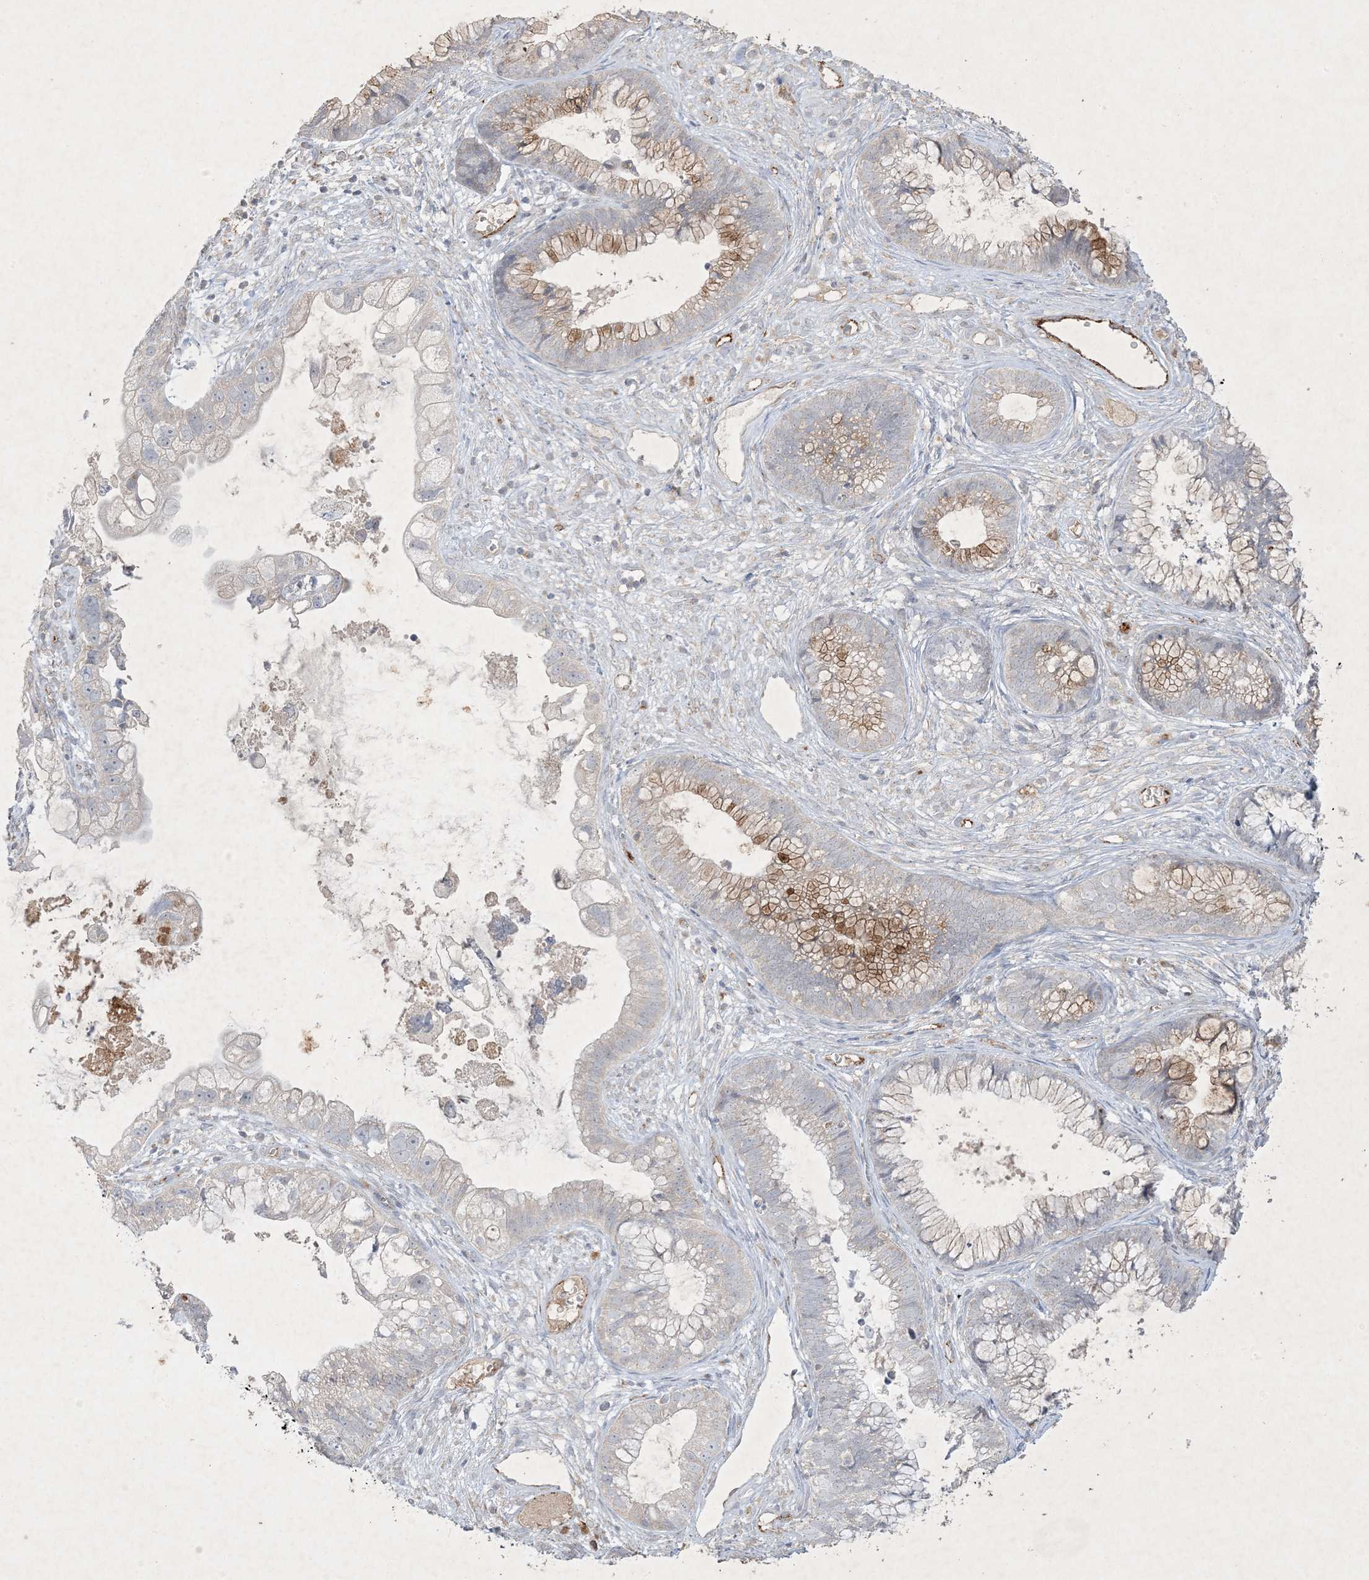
{"staining": {"intensity": "moderate", "quantity": "<25%", "location": "cytoplasmic/membranous"}, "tissue": "cervical cancer", "cell_type": "Tumor cells", "image_type": "cancer", "snomed": [{"axis": "morphology", "description": "Adenocarcinoma, NOS"}, {"axis": "topography", "description": "Cervix"}], "caption": "Moderate cytoplasmic/membranous positivity is appreciated in about <25% of tumor cells in cervical adenocarcinoma.", "gene": "PRSS36", "patient": {"sex": "female", "age": 44}}